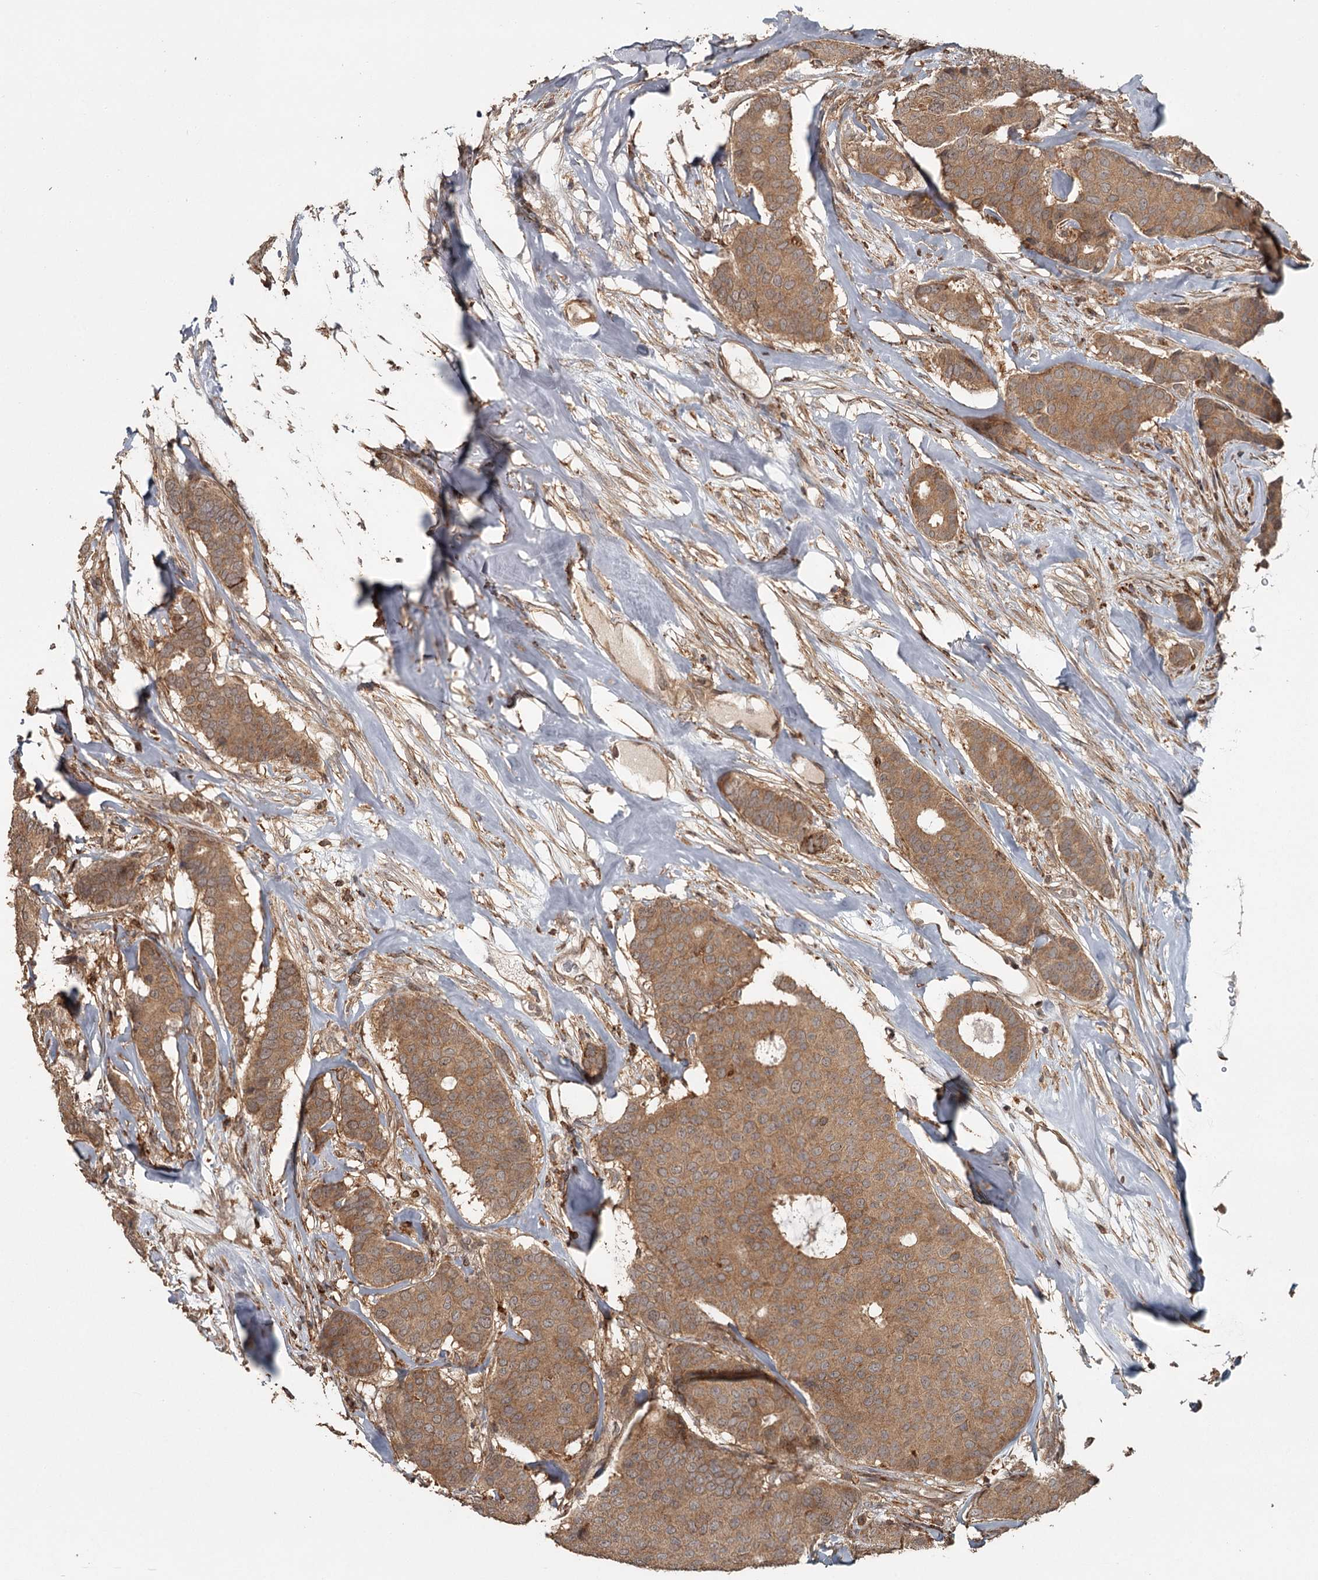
{"staining": {"intensity": "moderate", "quantity": ">75%", "location": "cytoplasmic/membranous"}, "tissue": "breast cancer", "cell_type": "Tumor cells", "image_type": "cancer", "snomed": [{"axis": "morphology", "description": "Duct carcinoma"}, {"axis": "topography", "description": "Breast"}], "caption": "IHC histopathology image of breast infiltrating ductal carcinoma stained for a protein (brown), which exhibits medium levels of moderate cytoplasmic/membranous positivity in approximately >75% of tumor cells.", "gene": "FAXC", "patient": {"sex": "female", "age": 75}}